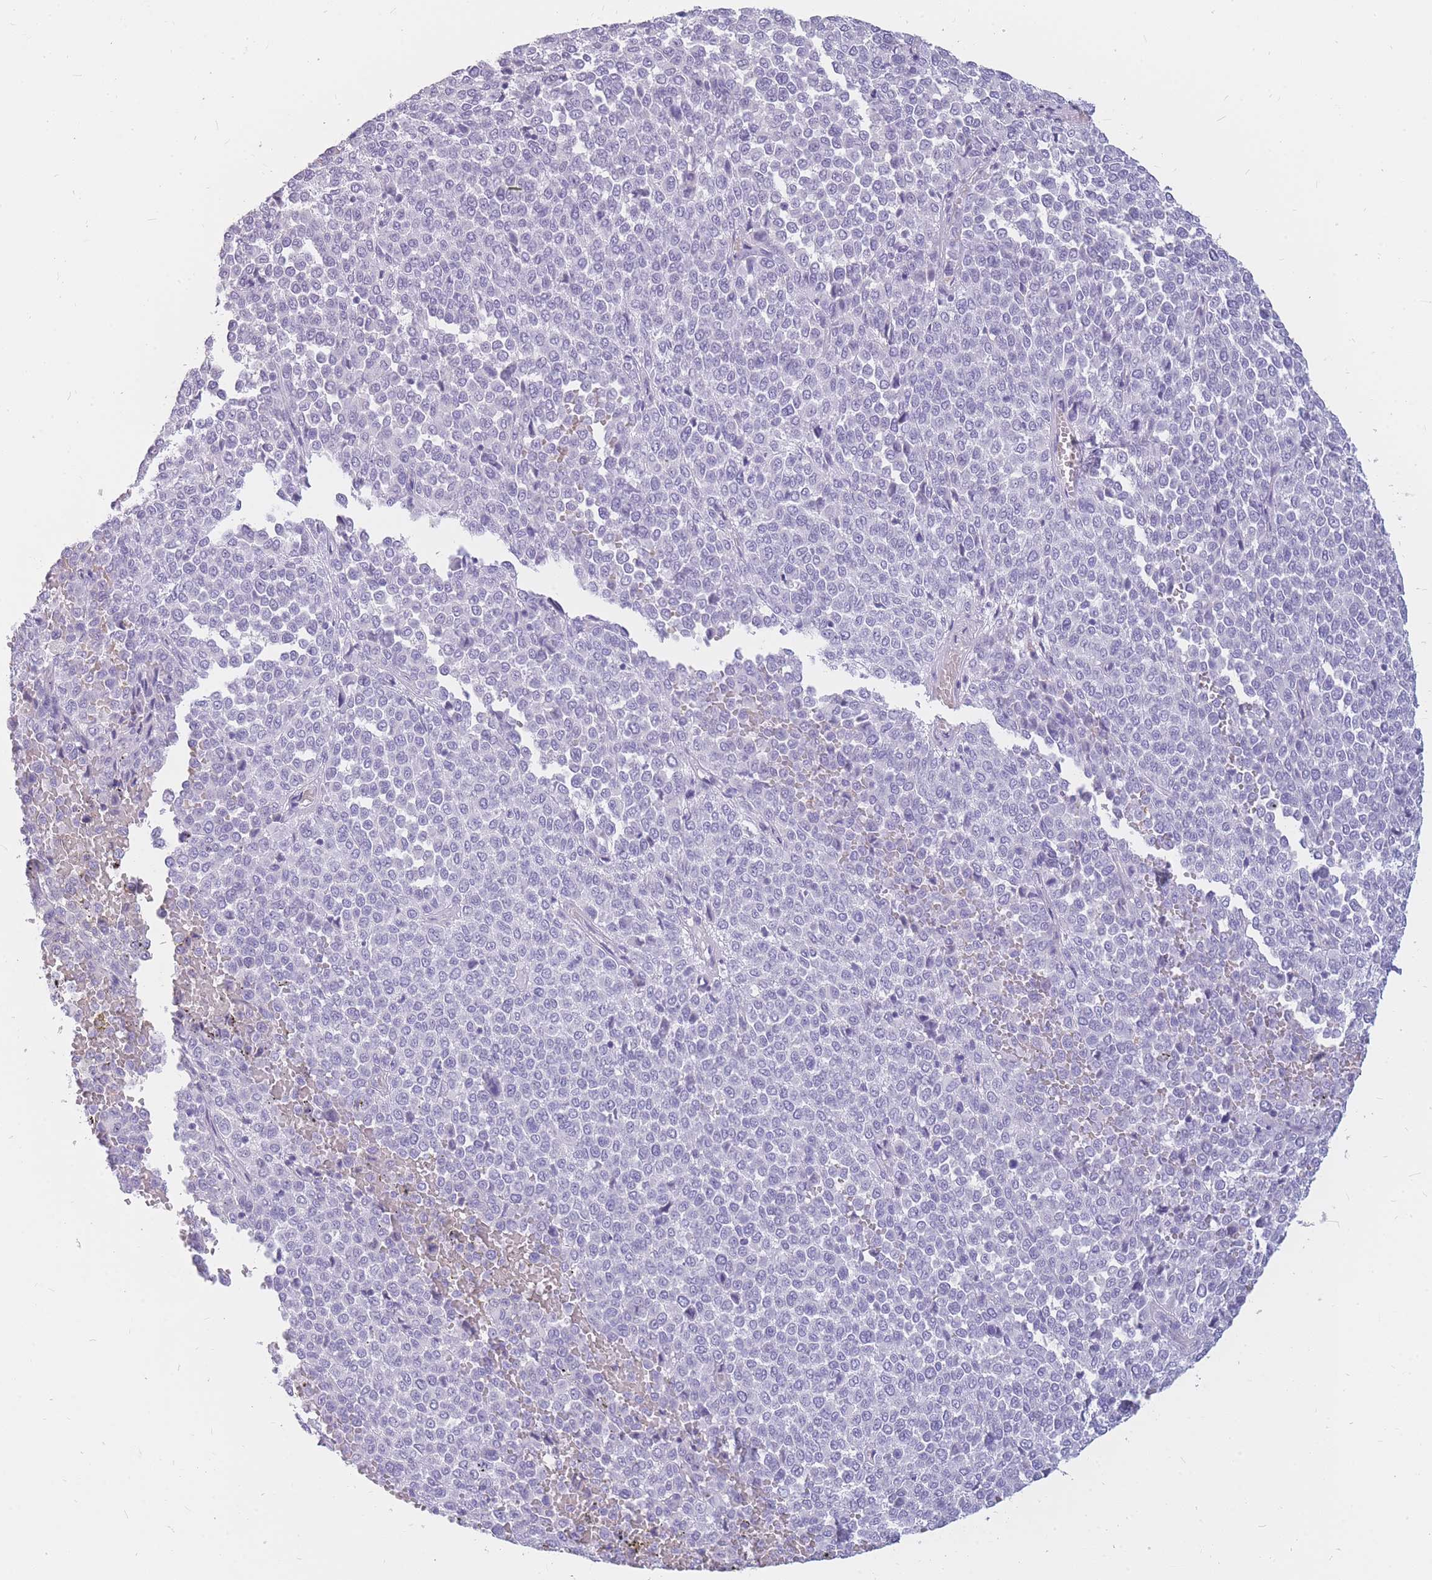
{"staining": {"intensity": "negative", "quantity": "none", "location": "none"}, "tissue": "melanoma", "cell_type": "Tumor cells", "image_type": "cancer", "snomed": [{"axis": "morphology", "description": "Malignant melanoma, Metastatic site"}, {"axis": "topography", "description": "Pancreas"}], "caption": "IHC photomicrograph of human melanoma stained for a protein (brown), which demonstrates no expression in tumor cells.", "gene": "INS", "patient": {"sex": "female", "age": 30}}